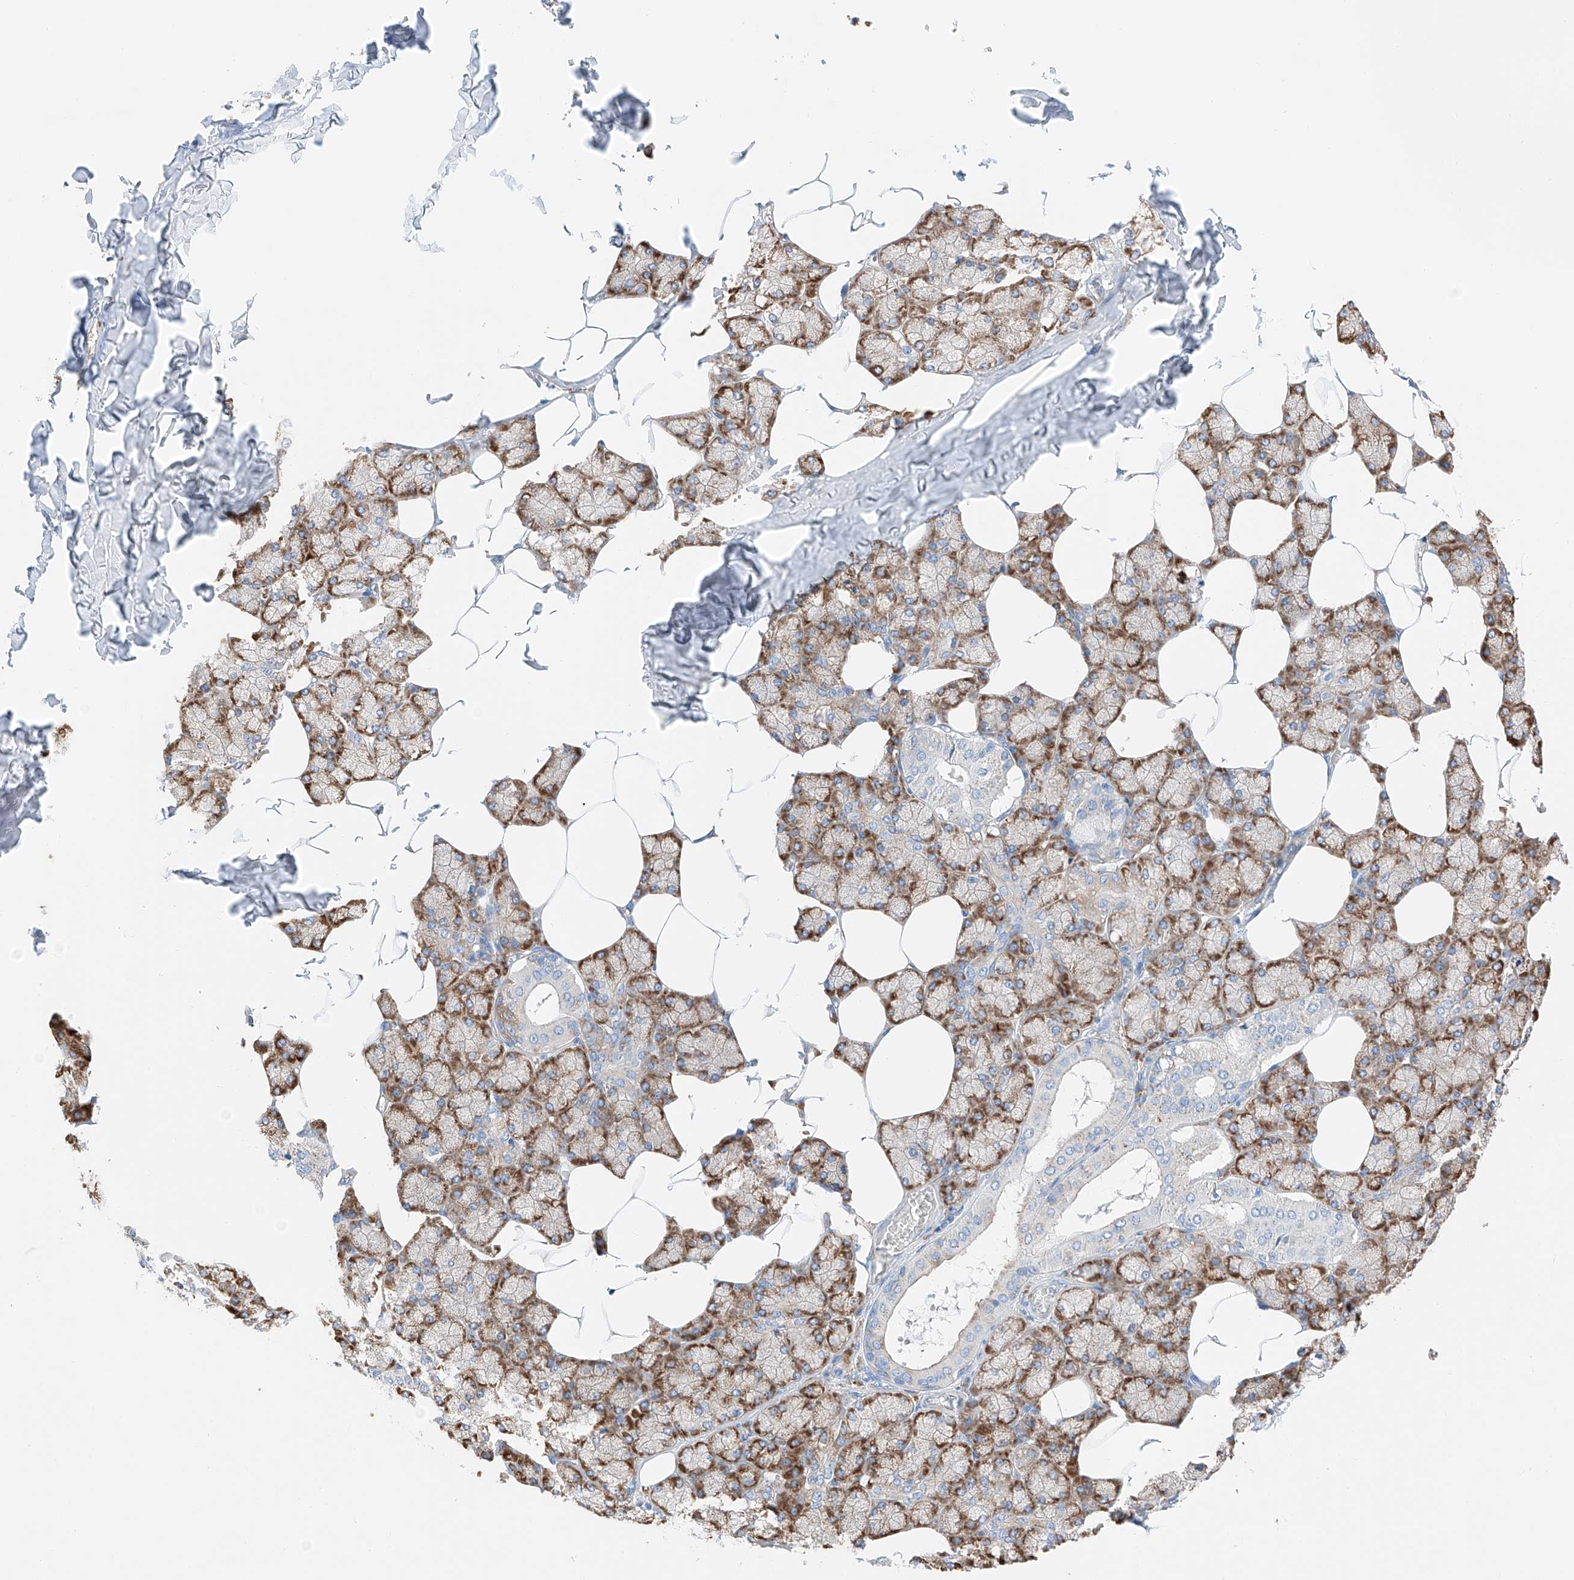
{"staining": {"intensity": "strong", "quantity": ">75%", "location": "cytoplasmic/membranous"}, "tissue": "salivary gland", "cell_type": "Glandular cells", "image_type": "normal", "snomed": [{"axis": "morphology", "description": "Normal tissue, NOS"}, {"axis": "topography", "description": "Salivary gland"}], "caption": "This image demonstrates unremarkable salivary gland stained with IHC to label a protein in brown. The cytoplasmic/membranous of glandular cells show strong positivity for the protein. Nuclei are counter-stained blue.", "gene": "CRELD1", "patient": {"sex": "male", "age": 62}}